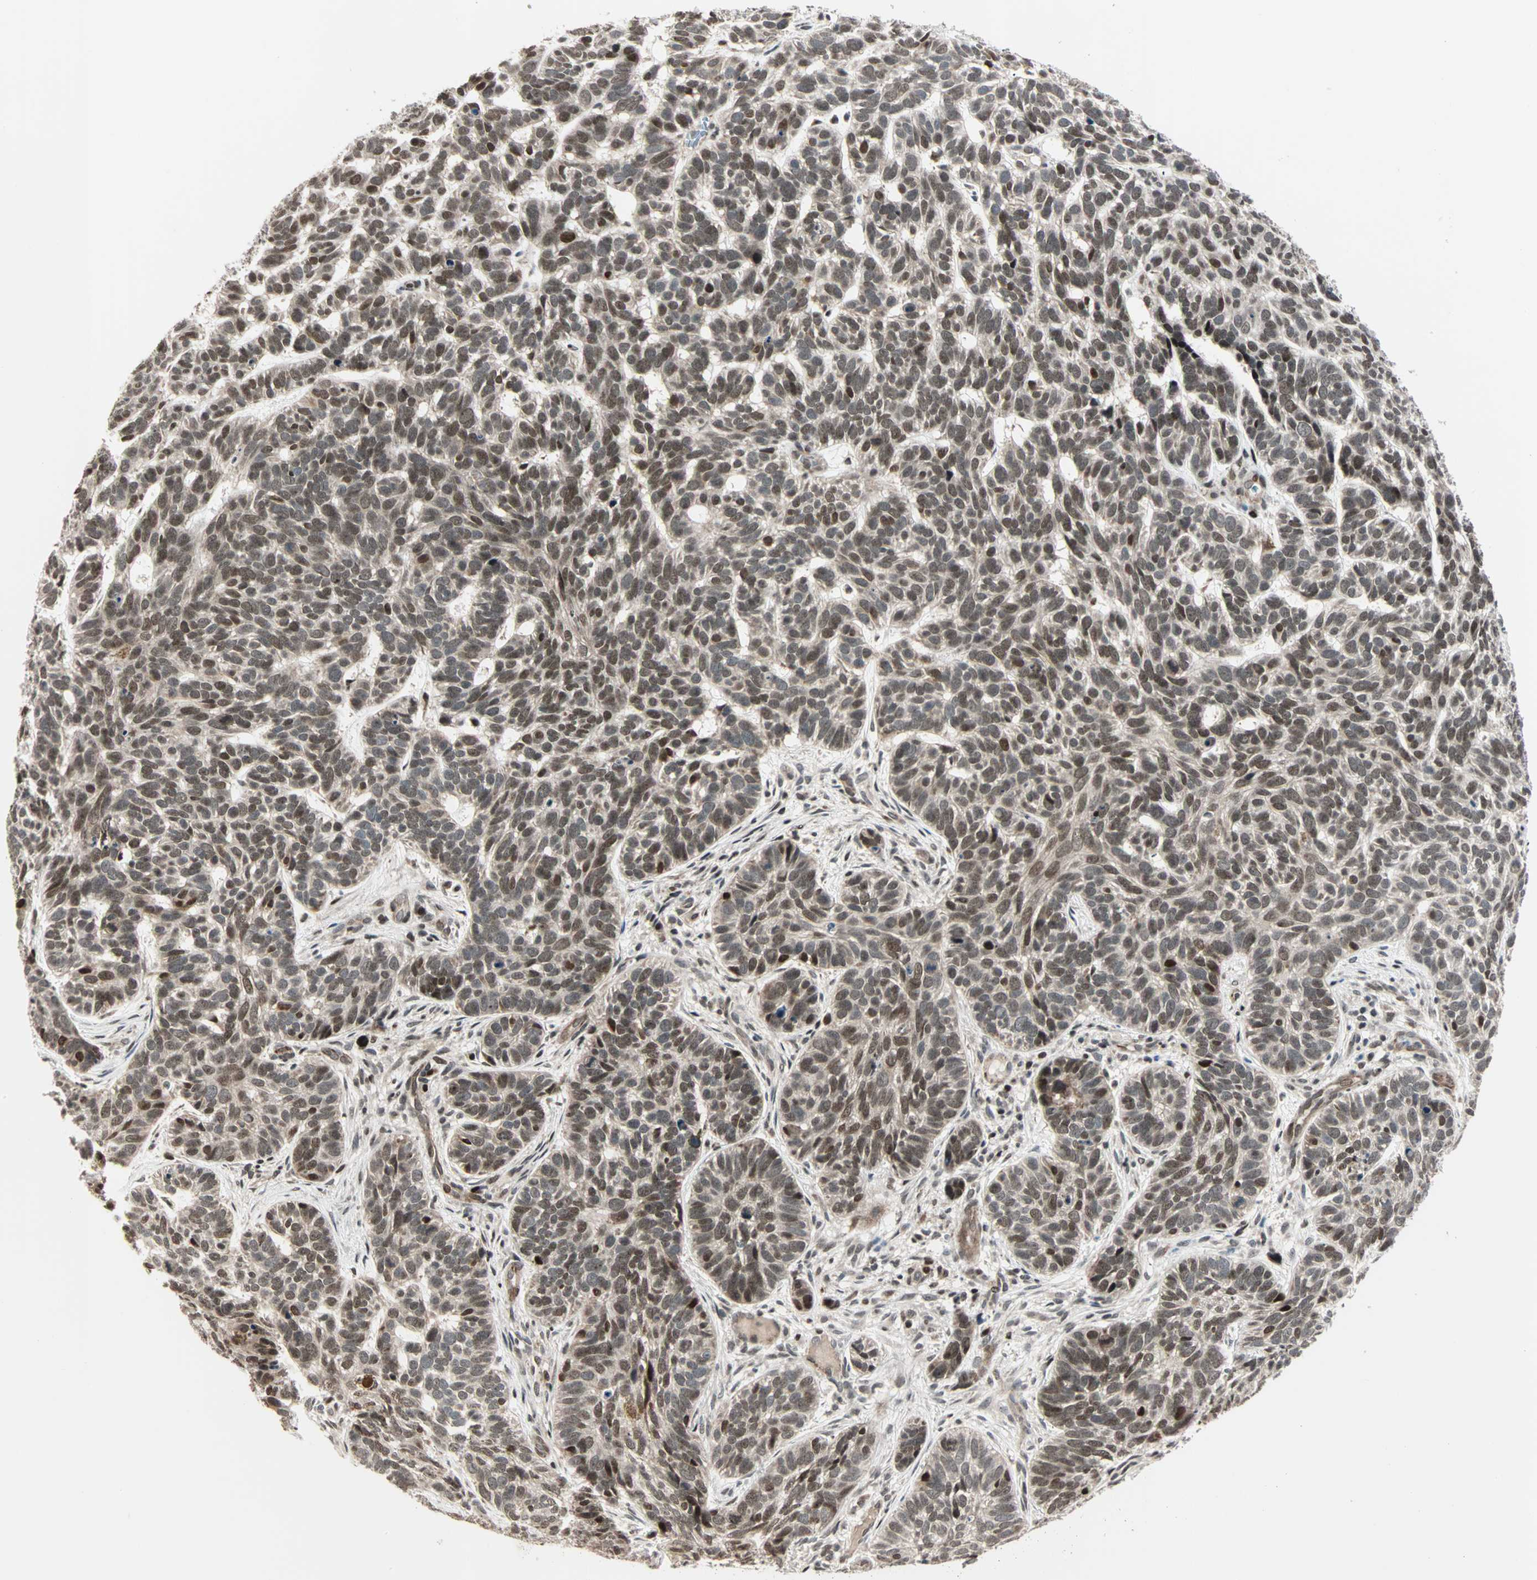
{"staining": {"intensity": "moderate", "quantity": "25%-75%", "location": "nuclear"}, "tissue": "skin cancer", "cell_type": "Tumor cells", "image_type": "cancer", "snomed": [{"axis": "morphology", "description": "Basal cell carcinoma"}, {"axis": "topography", "description": "Skin"}], "caption": "The photomicrograph exhibits staining of skin cancer, revealing moderate nuclear protein expression (brown color) within tumor cells.", "gene": "CBX4", "patient": {"sex": "male", "age": 87}}